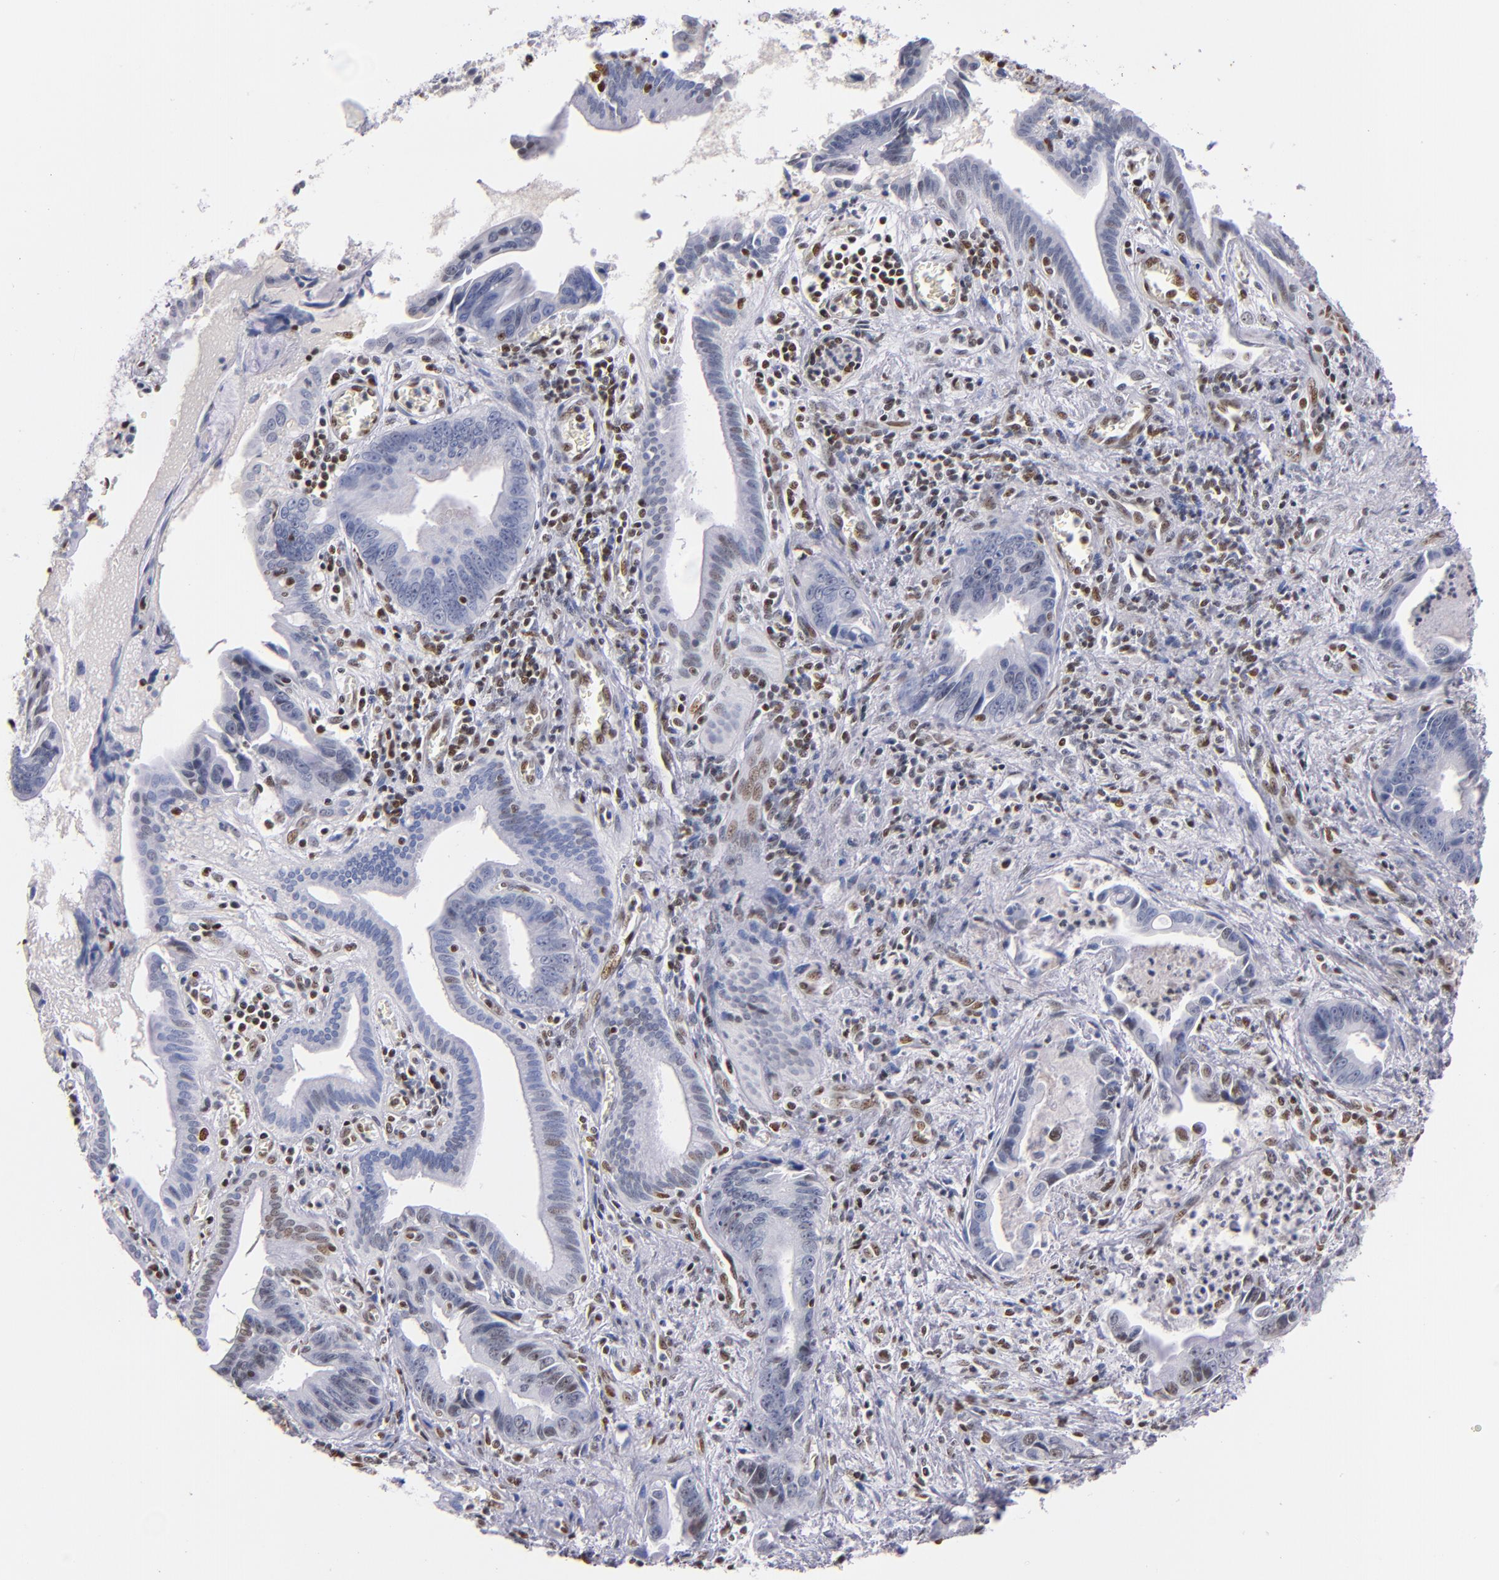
{"staining": {"intensity": "weak", "quantity": "<25%", "location": "nuclear"}, "tissue": "liver cancer", "cell_type": "Tumor cells", "image_type": "cancer", "snomed": [{"axis": "morphology", "description": "Cholangiocarcinoma"}, {"axis": "topography", "description": "Liver"}], "caption": "Immunohistochemistry histopathology image of human liver cancer (cholangiocarcinoma) stained for a protein (brown), which exhibits no expression in tumor cells. Brightfield microscopy of IHC stained with DAB (brown) and hematoxylin (blue), captured at high magnification.", "gene": "IFI16", "patient": {"sex": "female", "age": 55}}